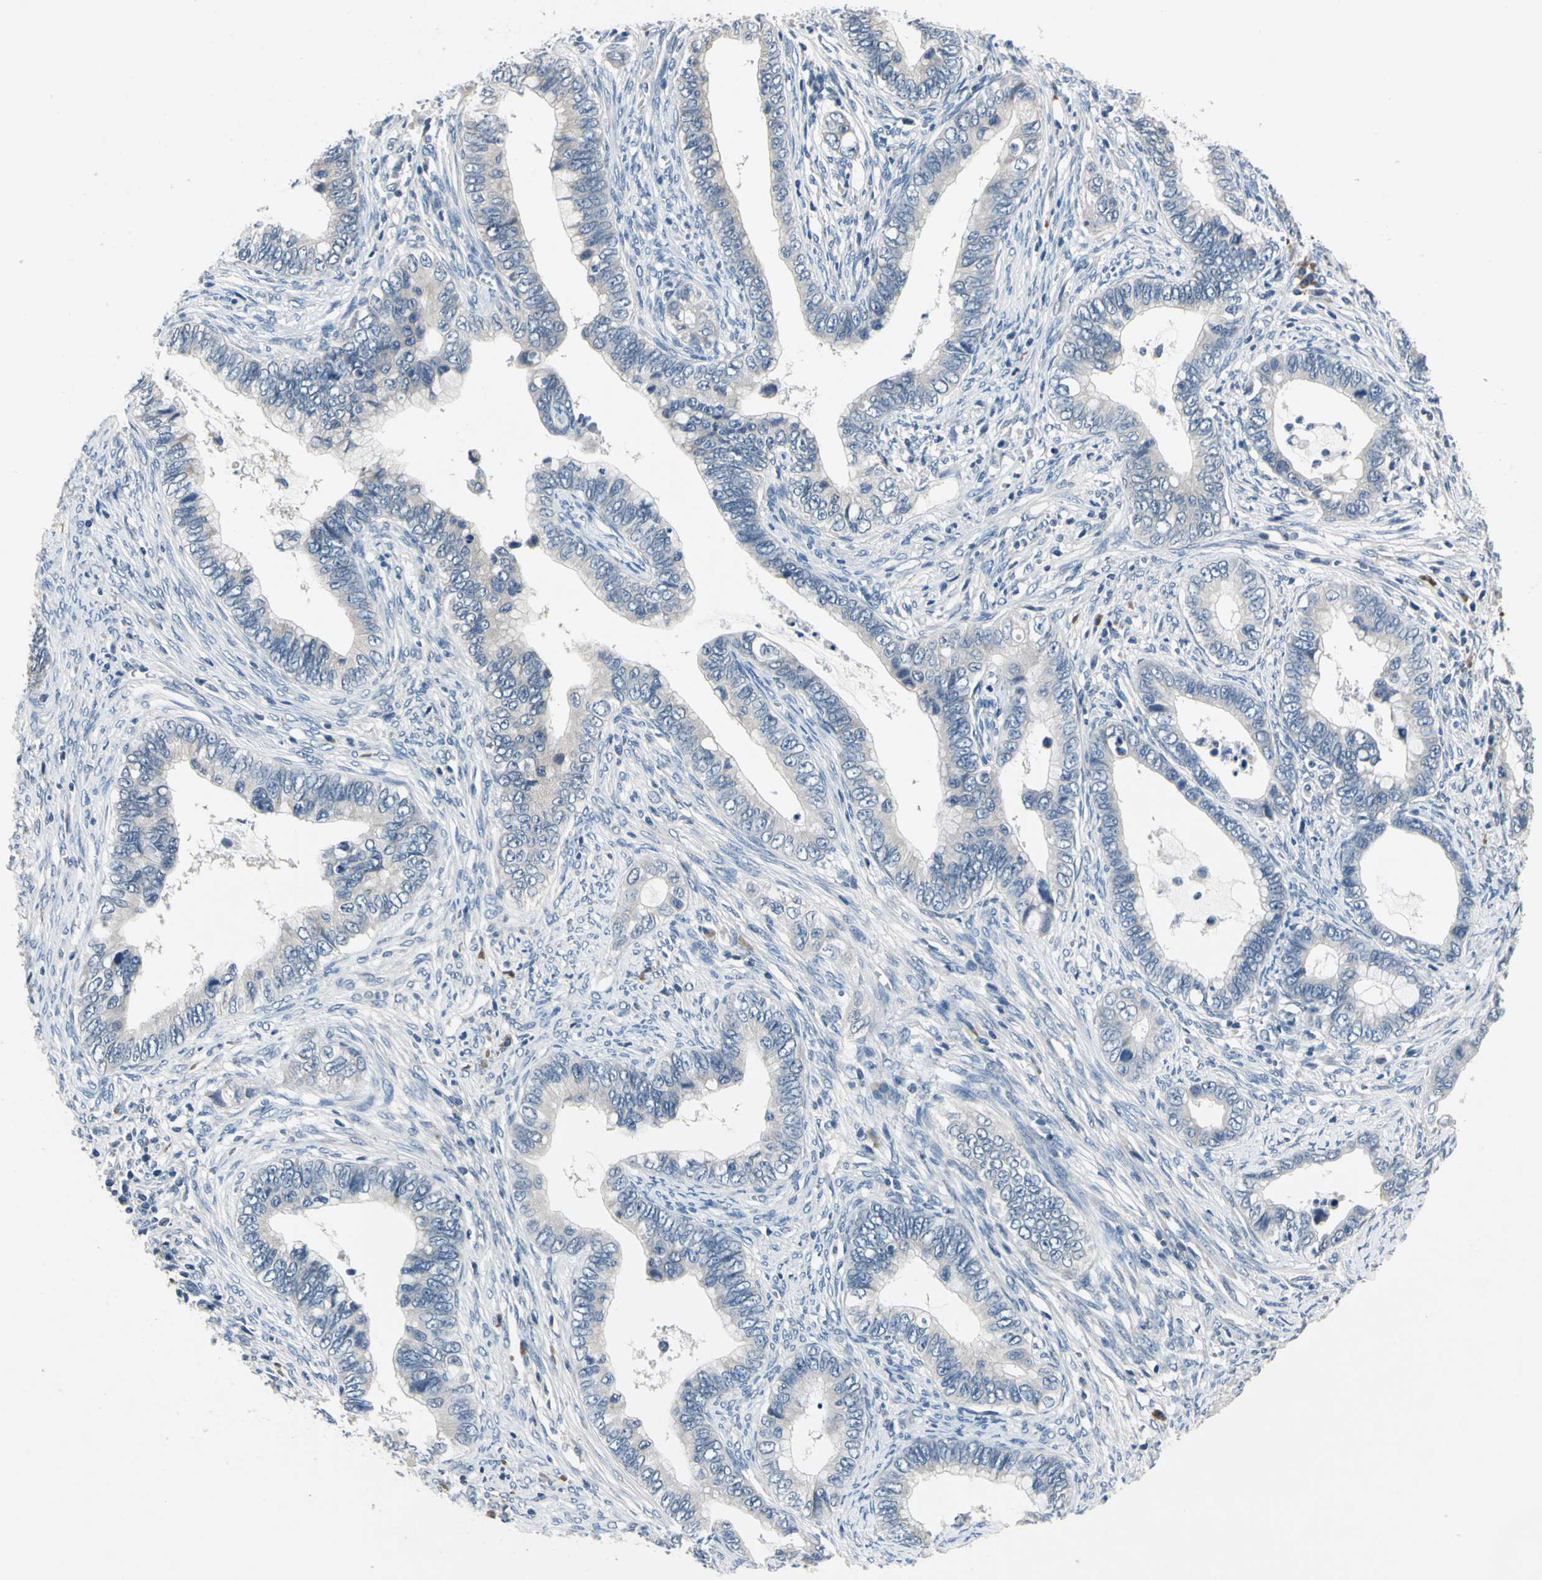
{"staining": {"intensity": "negative", "quantity": "none", "location": "none"}, "tissue": "cervical cancer", "cell_type": "Tumor cells", "image_type": "cancer", "snomed": [{"axis": "morphology", "description": "Adenocarcinoma, NOS"}, {"axis": "topography", "description": "Cervix"}], "caption": "Immunohistochemical staining of cervical adenocarcinoma shows no significant positivity in tumor cells. The staining was performed using DAB to visualize the protein expression in brown, while the nuclei were stained in blue with hematoxylin (Magnification: 20x).", "gene": "SELENOK", "patient": {"sex": "female", "age": 44}}